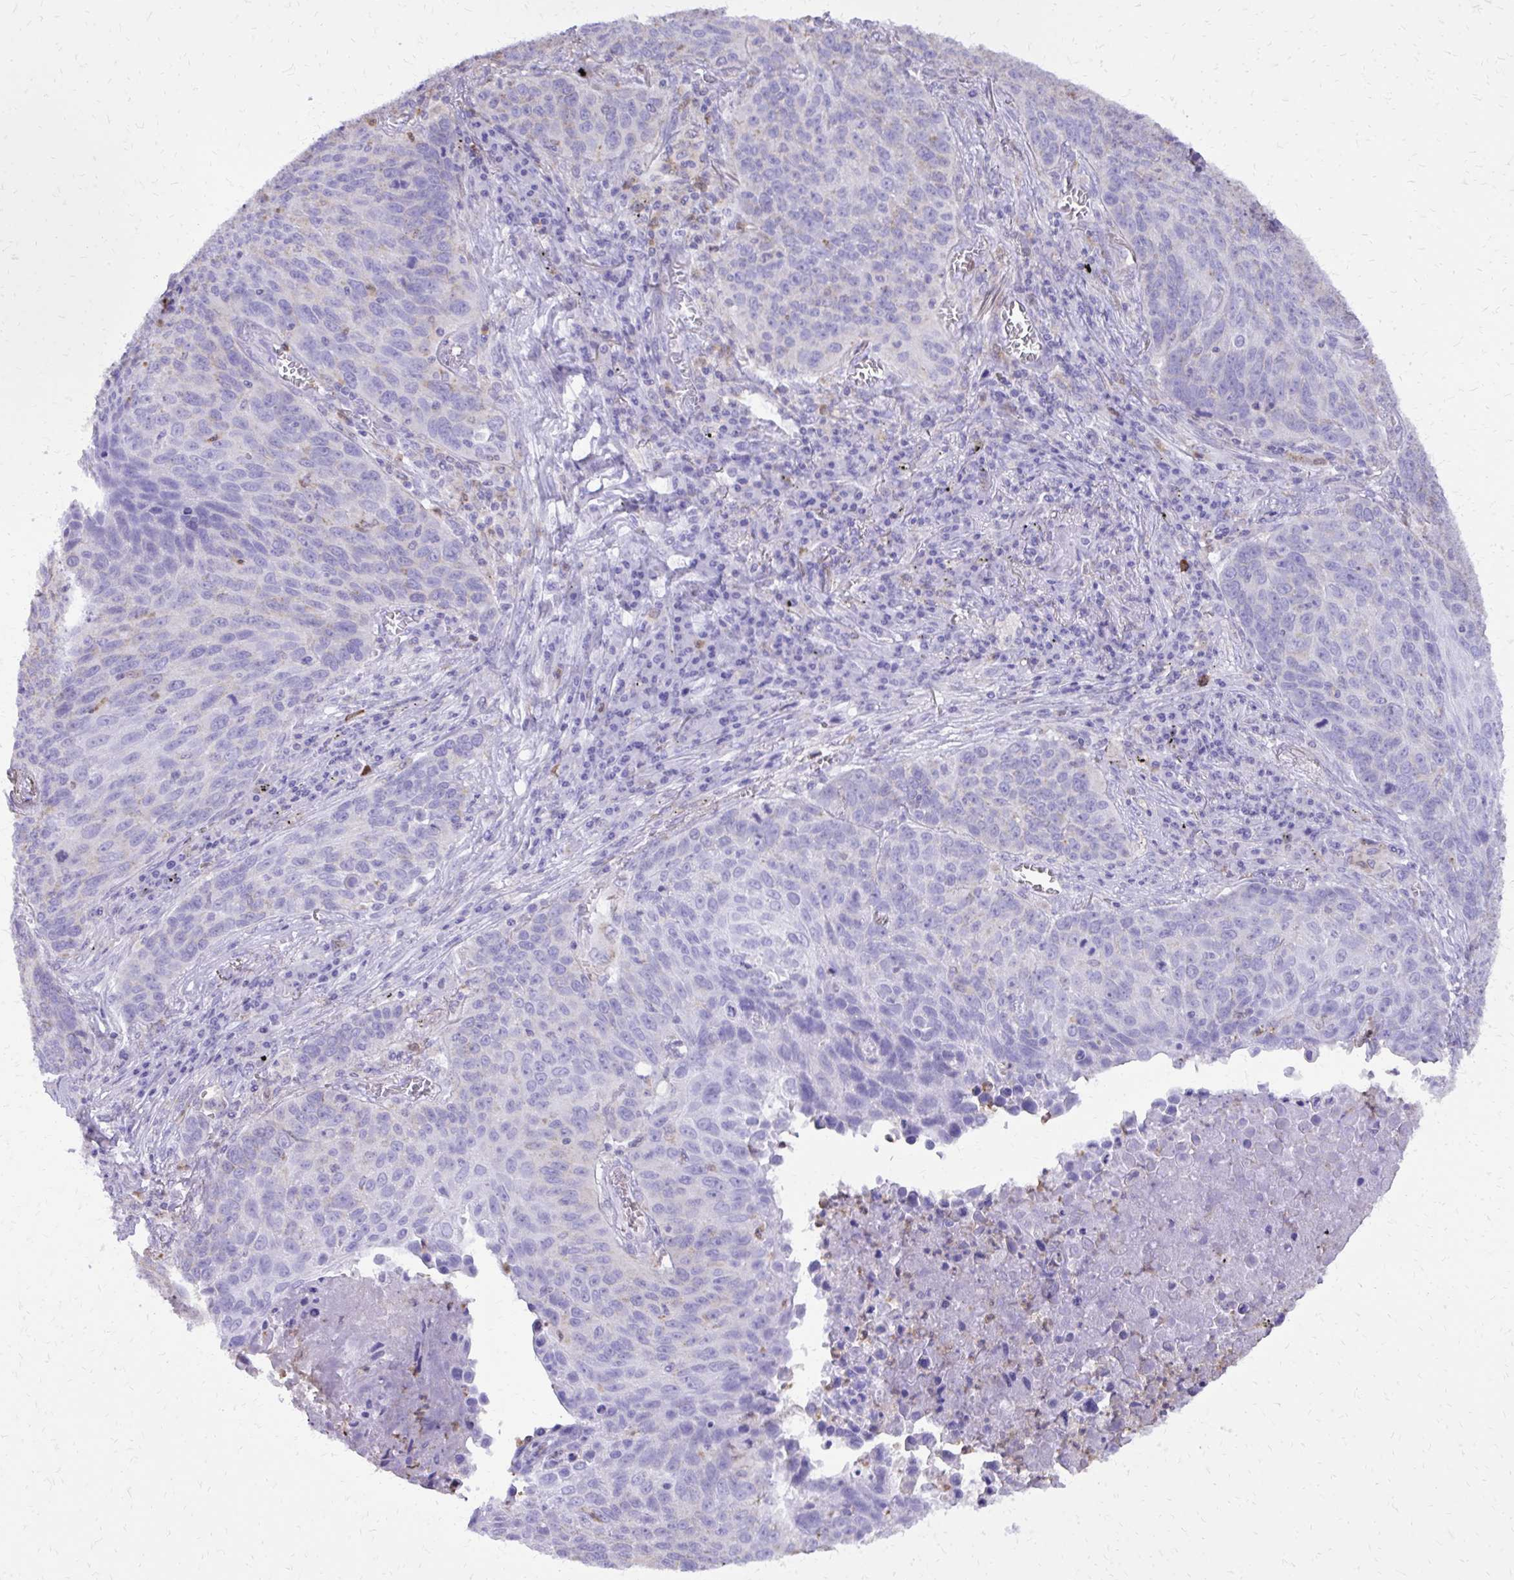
{"staining": {"intensity": "negative", "quantity": "none", "location": "none"}, "tissue": "lung cancer", "cell_type": "Tumor cells", "image_type": "cancer", "snomed": [{"axis": "morphology", "description": "Squamous cell carcinoma, NOS"}, {"axis": "topography", "description": "Lung"}], "caption": "Immunohistochemistry (IHC) photomicrograph of neoplastic tissue: lung squamous cell carcinoma stained with DAB demonstrates no significant protein positivity in tumor cells.", "gene": "CAT", "patient": {"sex": "male", "age": 78}}